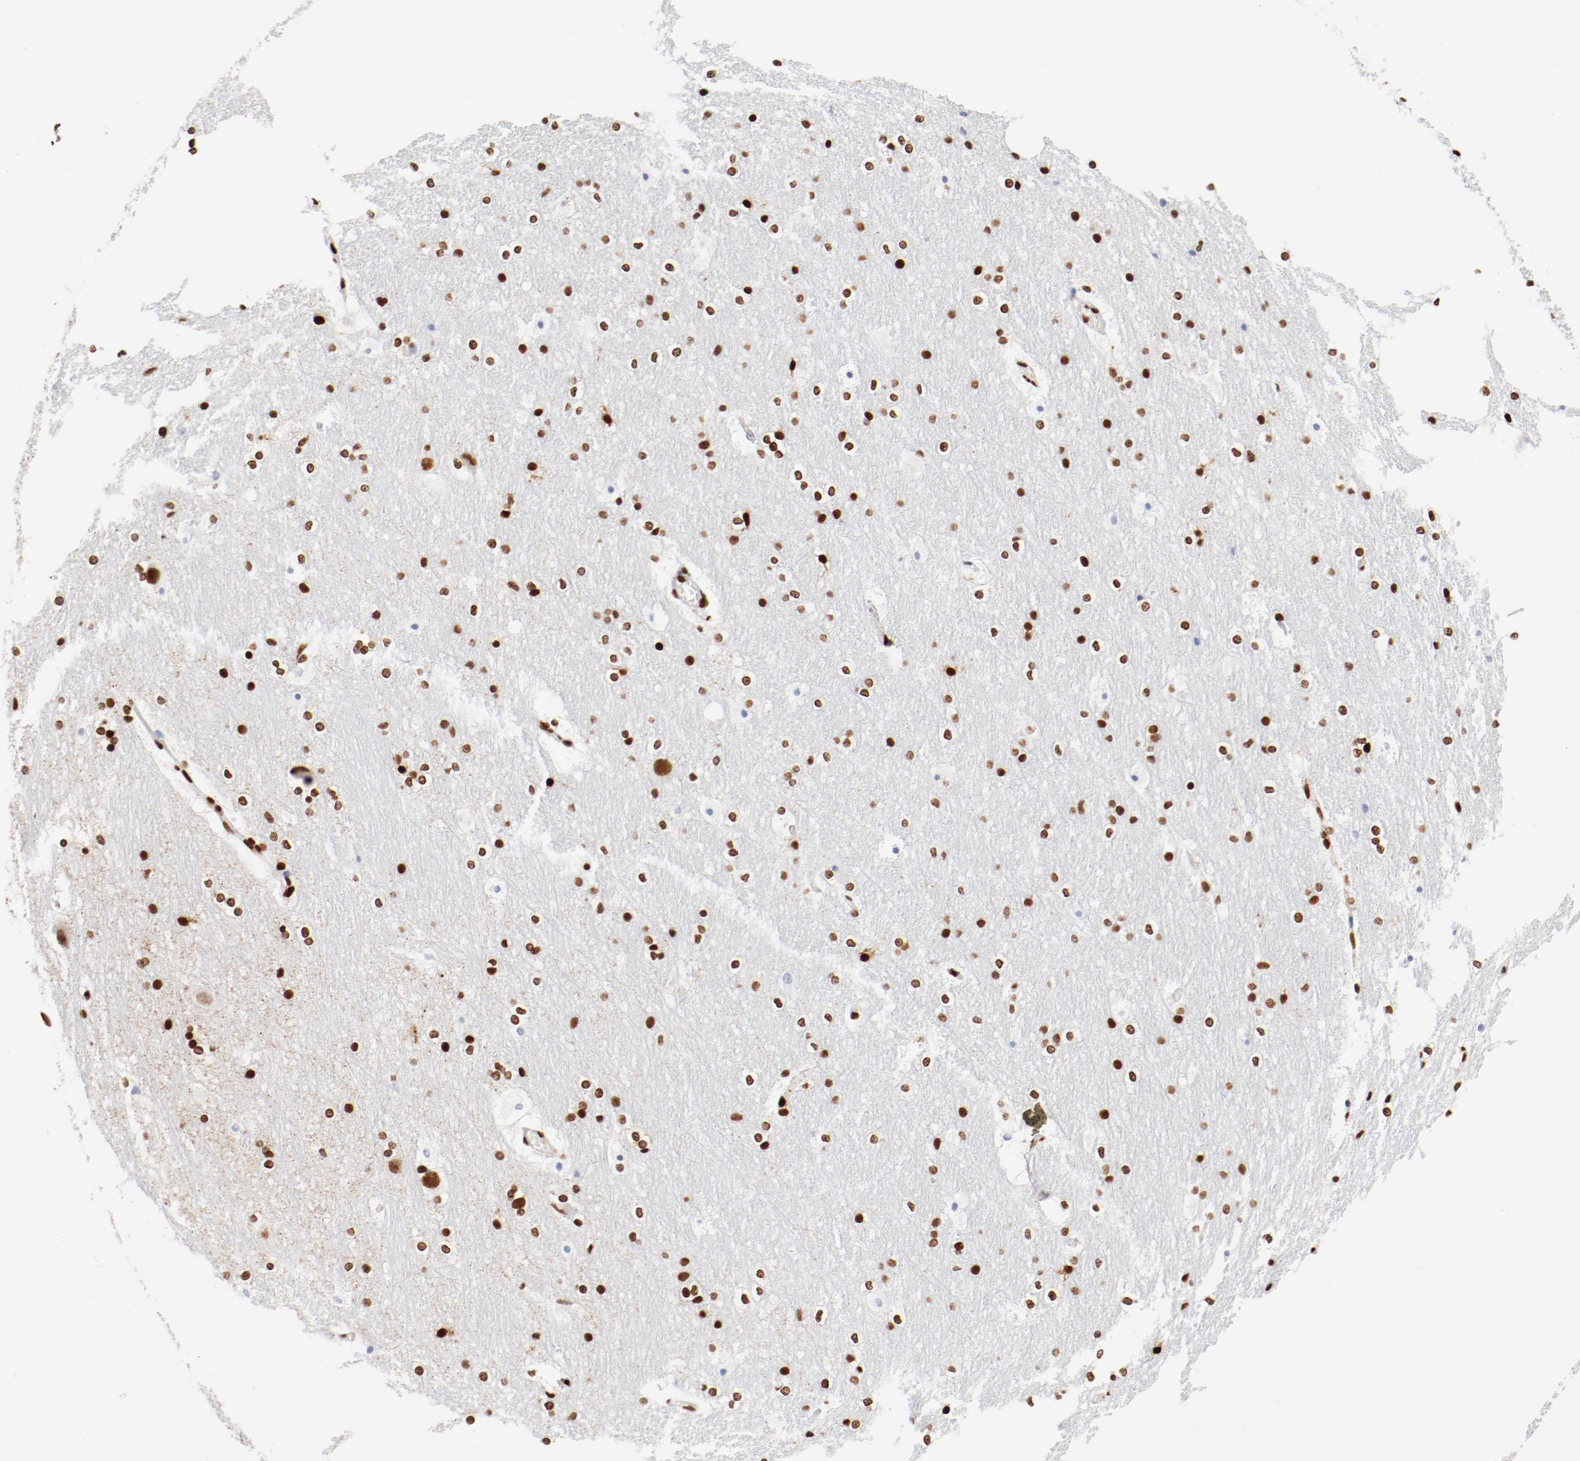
{"staining": {"intensity": "strong", "quantity": ">75%", "location": "nuclear"}, "tissue": "hippocampus", "cell_type": "Glial cells", "image_type": "normal", "snomed": [{"axis": "morphology", "description": "Normal tissue, NOS"}, {"axis": "topography", "description": "Hippocampus"}], "caption": "IHC photomicrograph of unremarkable hippocampus: human hippocampus stained using immunohistochemistry shows high levels of strong protein expression localized specifically in the nuclear of glial cells, appearing as a nuclear brown color.", "gene": "CTBP1", "patient": {"sex": "female", "age": 19}}